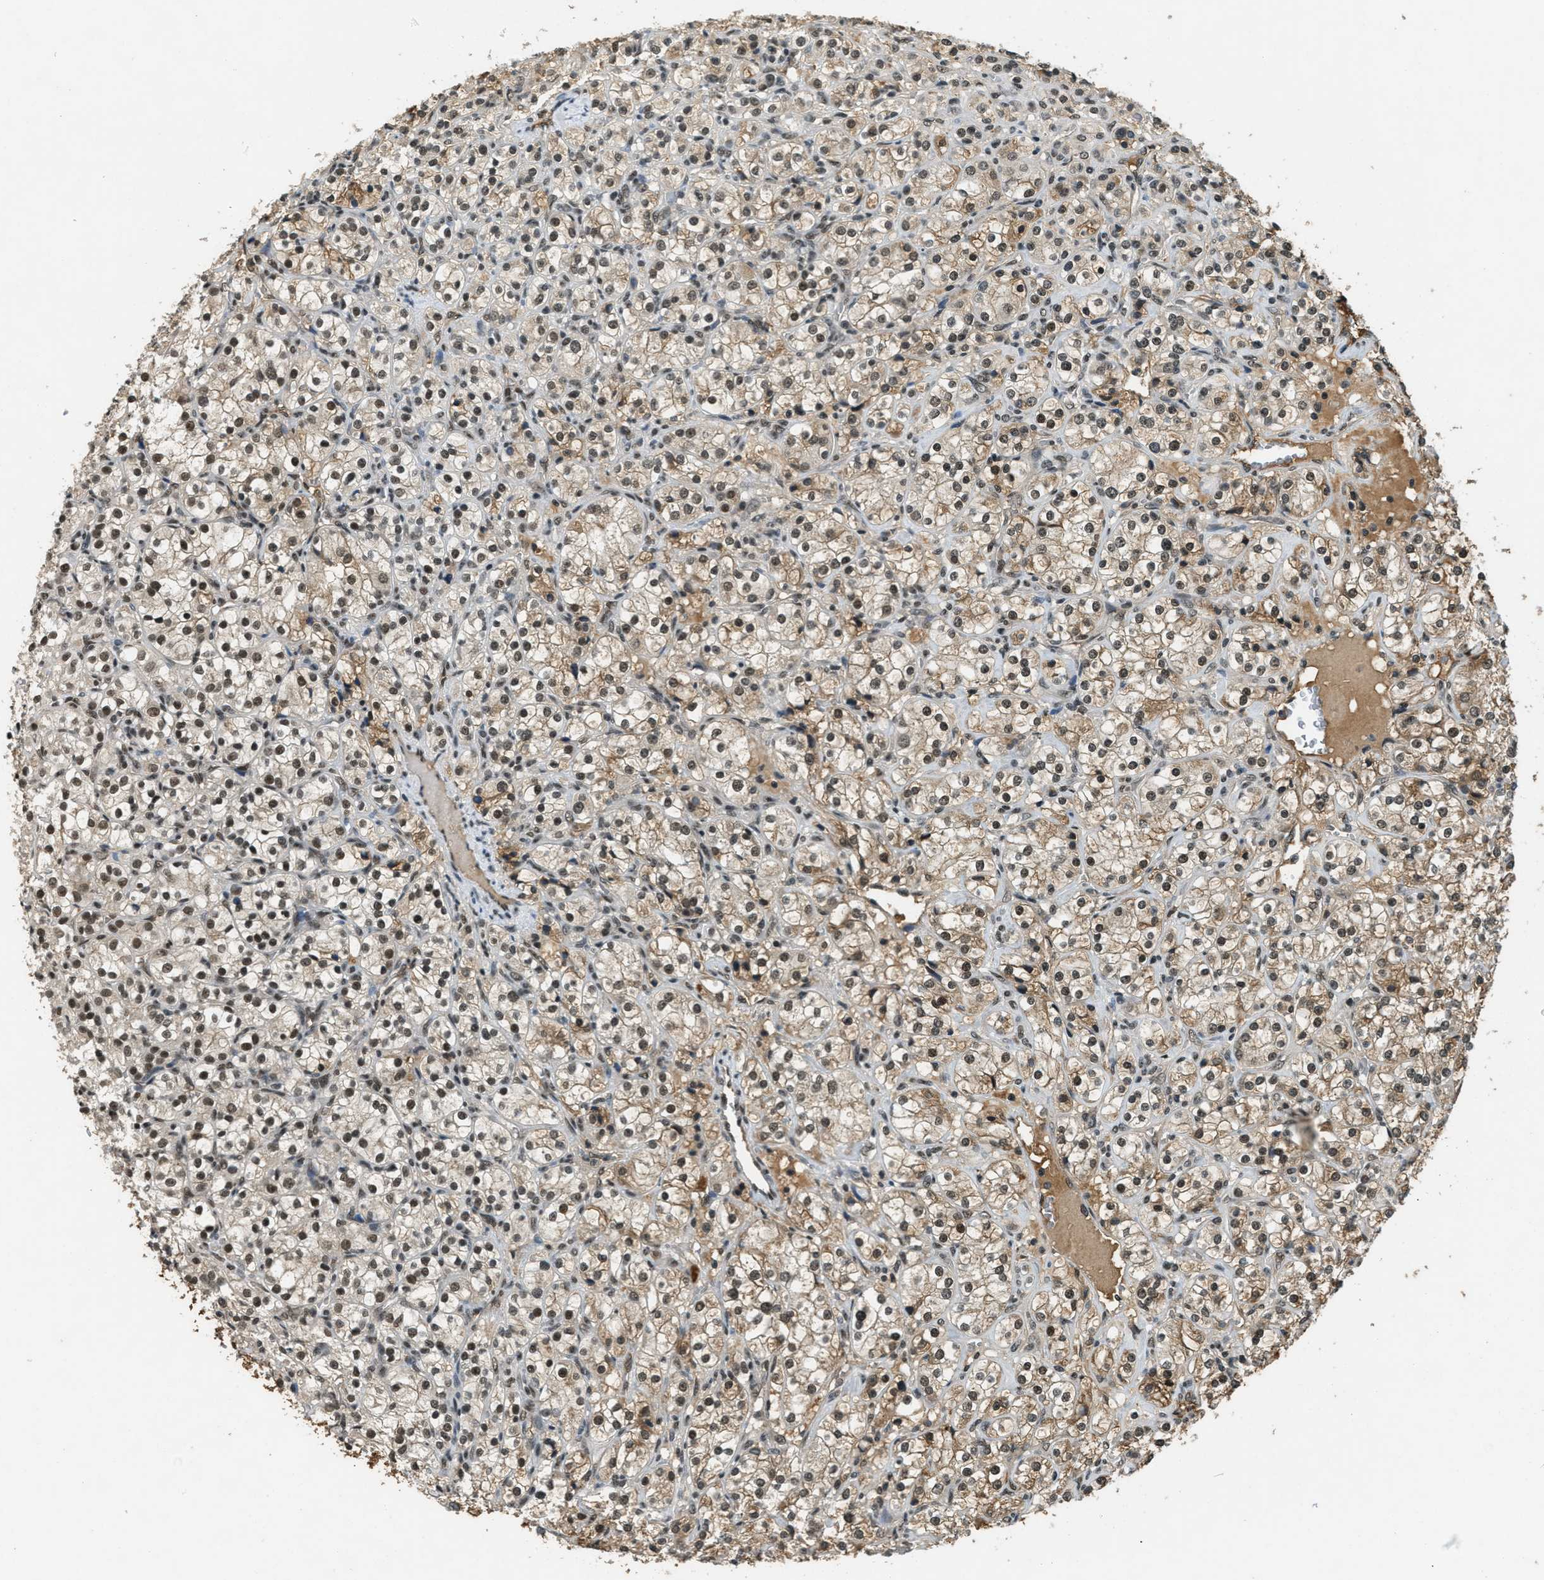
{"staining": {"intensity": "strong", "quantity": "25%-75%", "location": "cytoplasmic/membranous,nuclear"}, "tissue": "renal cancer", "cell_type": "Tumor cells", "image_type": "cancer", "snomed": [{"axis": "morphology", "description": "Adenocarcinoma, NOS"}, {"axis": "topography", "description": "Kidney"}], "caption": "IHC of human adenocarcinoma (renal) exhibits high levels of strong cytoplasmic/membranous and nuclear positivity in about 25%-75% of tumor cells.", "gene": "ZNF148", "patient": {"sex": "male", "age": 77}}